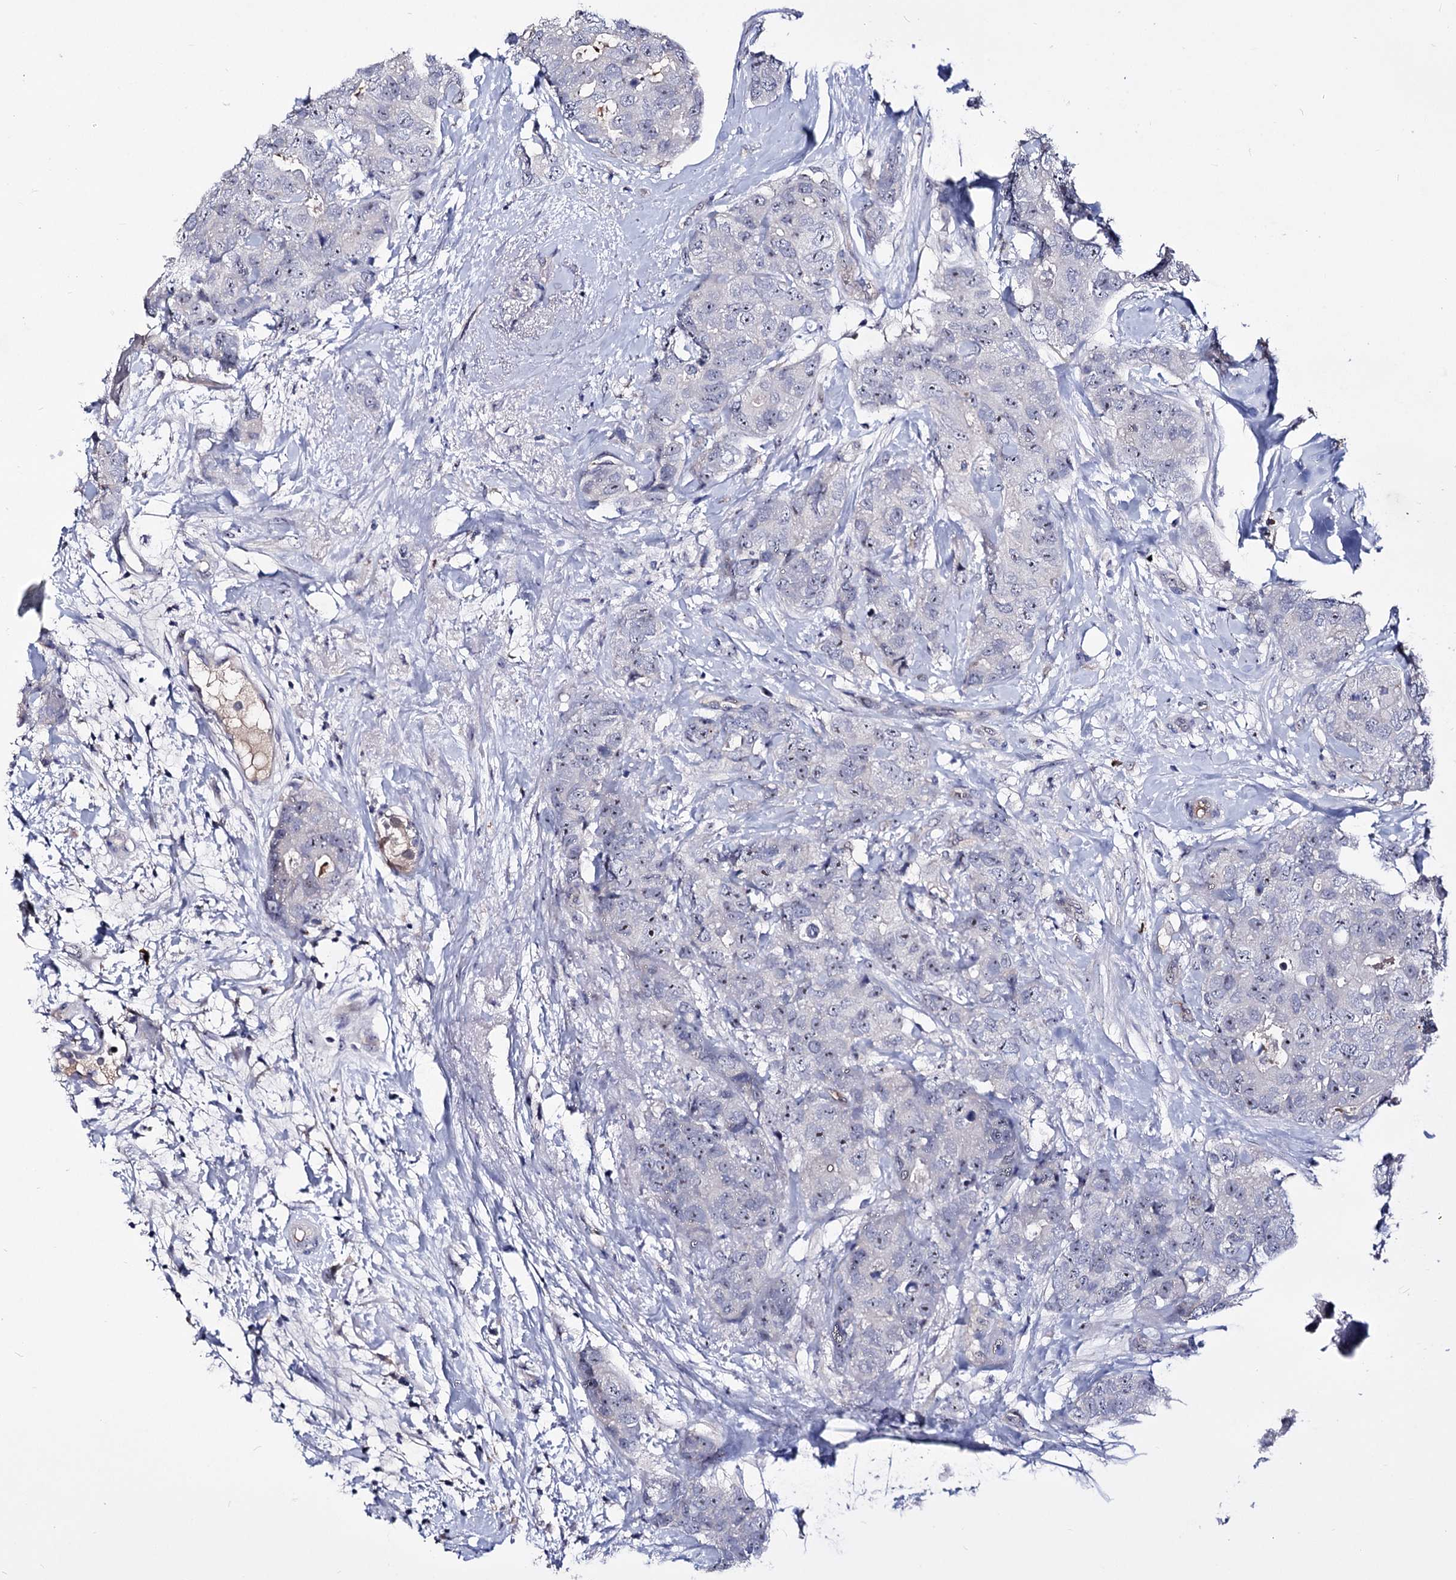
{"staining": {"intensity": "negative", "quantity": "none", "location": "none"}, "tissue": "breast cancer", "cell_type": "Tumor cells", "image_type": "cancer", "snomed": [{"axis": "morphology", "description": "Duct carcinoma"}, {"axis": "topography", "description": "Breast"}], "caption": "Breast cancer was stained to show a protein in brown. There is no significant positivity in tumor cells. (Stains: DAB (3,3'-diaminobenzidine) IHC with hematoxylin counter stain, Microscopy: brightfield microscopy at high magnification).", "gene": "PCGF5", "patient": {"sex": "female", "age": 62}}